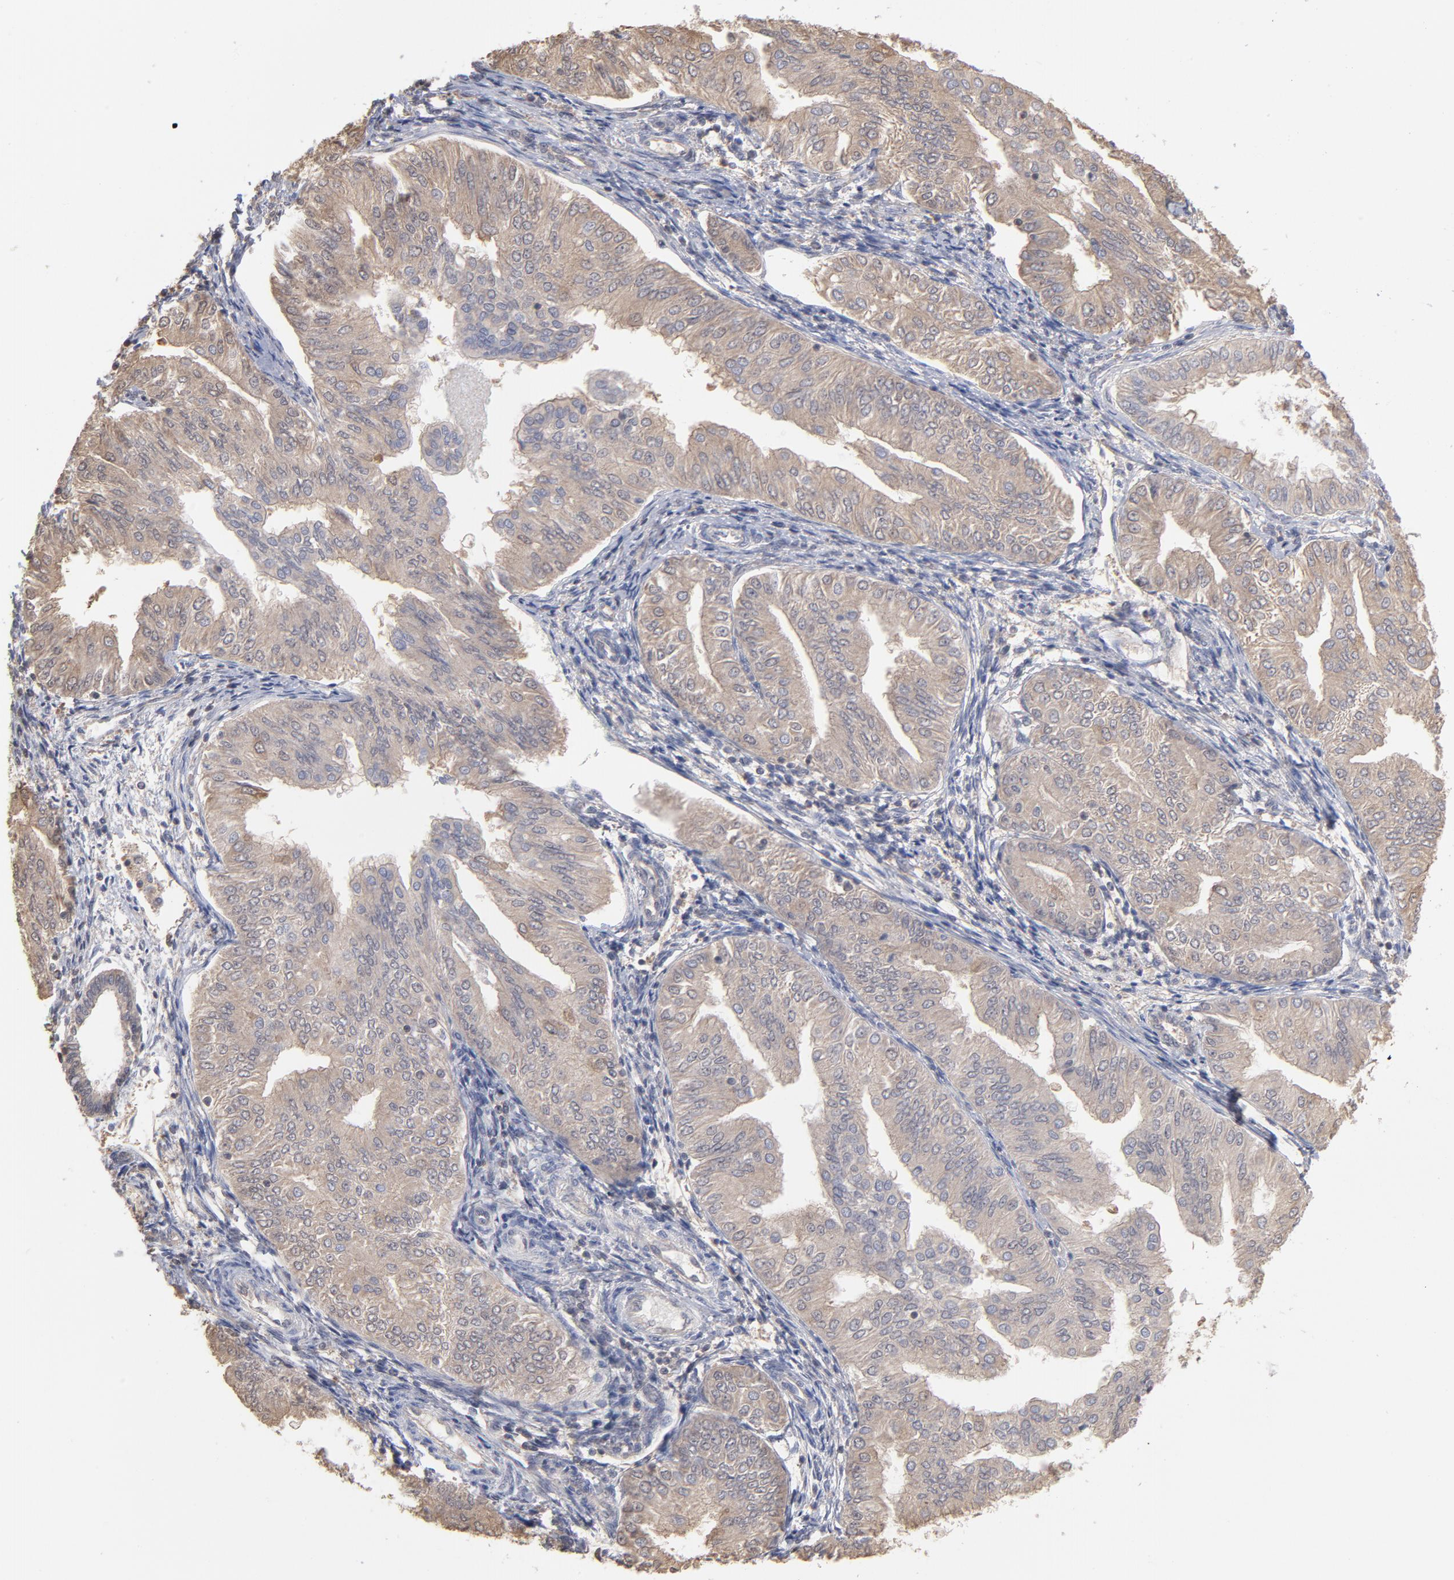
{"staining": {"intensity": "moderate", "quantity": "25%-75%", "location": "cytoplasmic/membranous"}, "tissue": "endometrial cancer", "cell_type": "Tumor cells", "image_type": "cancer", "snomed": [{"axis": "morphology", "description": "Adenocarcinoma, NOS"}, {"axis": "topography", "description": "Endometrium"}], "caption": "Protein expression analysis of endometrial adenocarcinoma reveals moderate cytoplasmic/membranous expression in approximately 25%-75% of tumor cells.", "gene": "MAP2K2", "patient": {"sex": "female", "age": 53}}